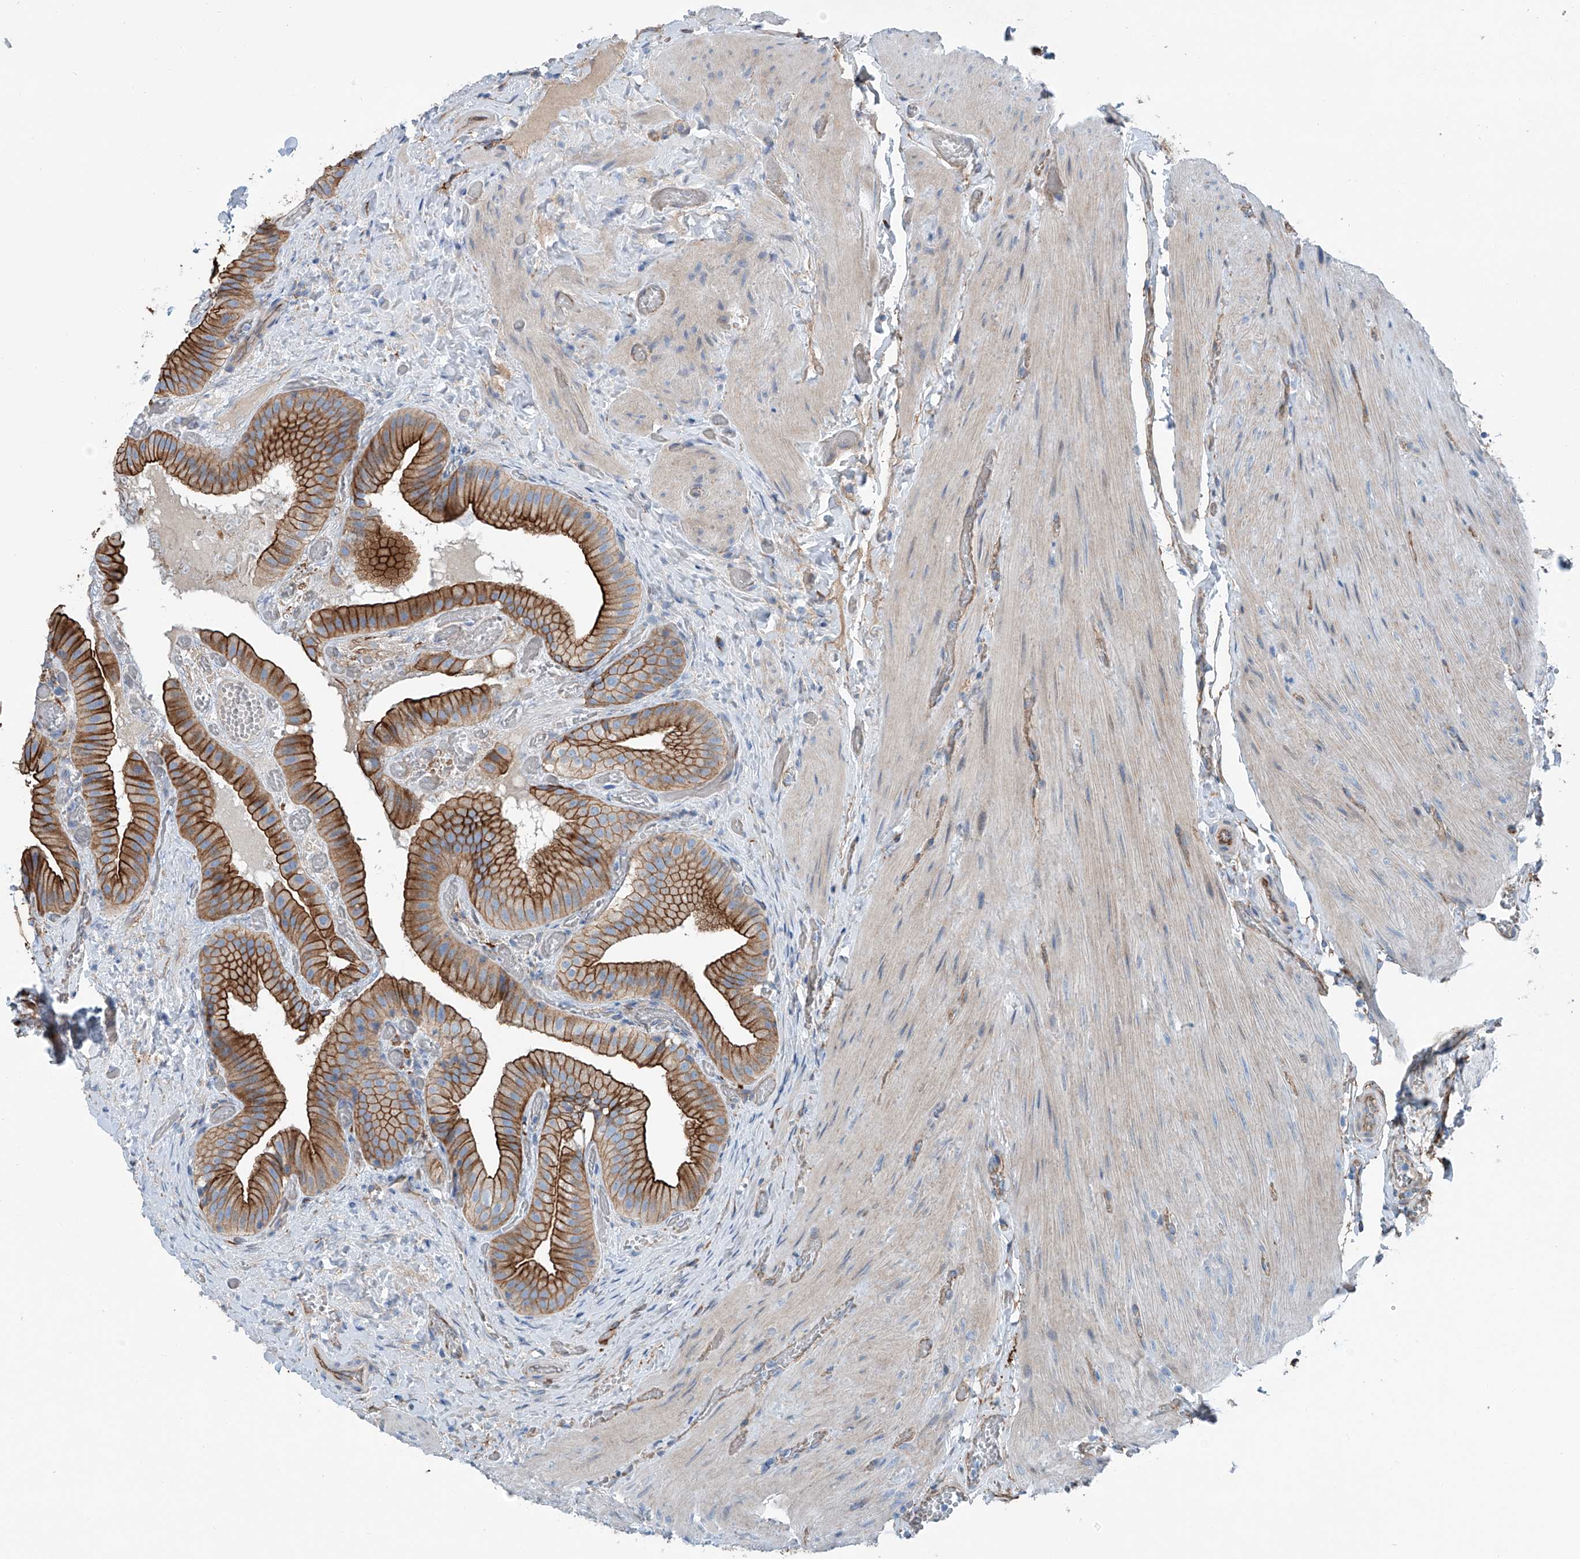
{"staining": {"intensity": "strong", "quantity": ">75%", "location": "cytoplasmic/membranous"}, "tissue": "gallbladder", "cell_type": "Glandular cells", "image_type": "normal", "snomed": [{"axis": "morphology", "description": "Normal tissue, NOS"}, {"axis": "topography", "description": "Gallbladder"}], "caption": "An IHC photomicrograph of normal tissue is shown. Protein staining in brown labels strong cytoplasmic/membranous positivity in gallbladder within glandular cells.", "gene": "THEMIS2", "patient": {"sex": "female", "age": 64}}